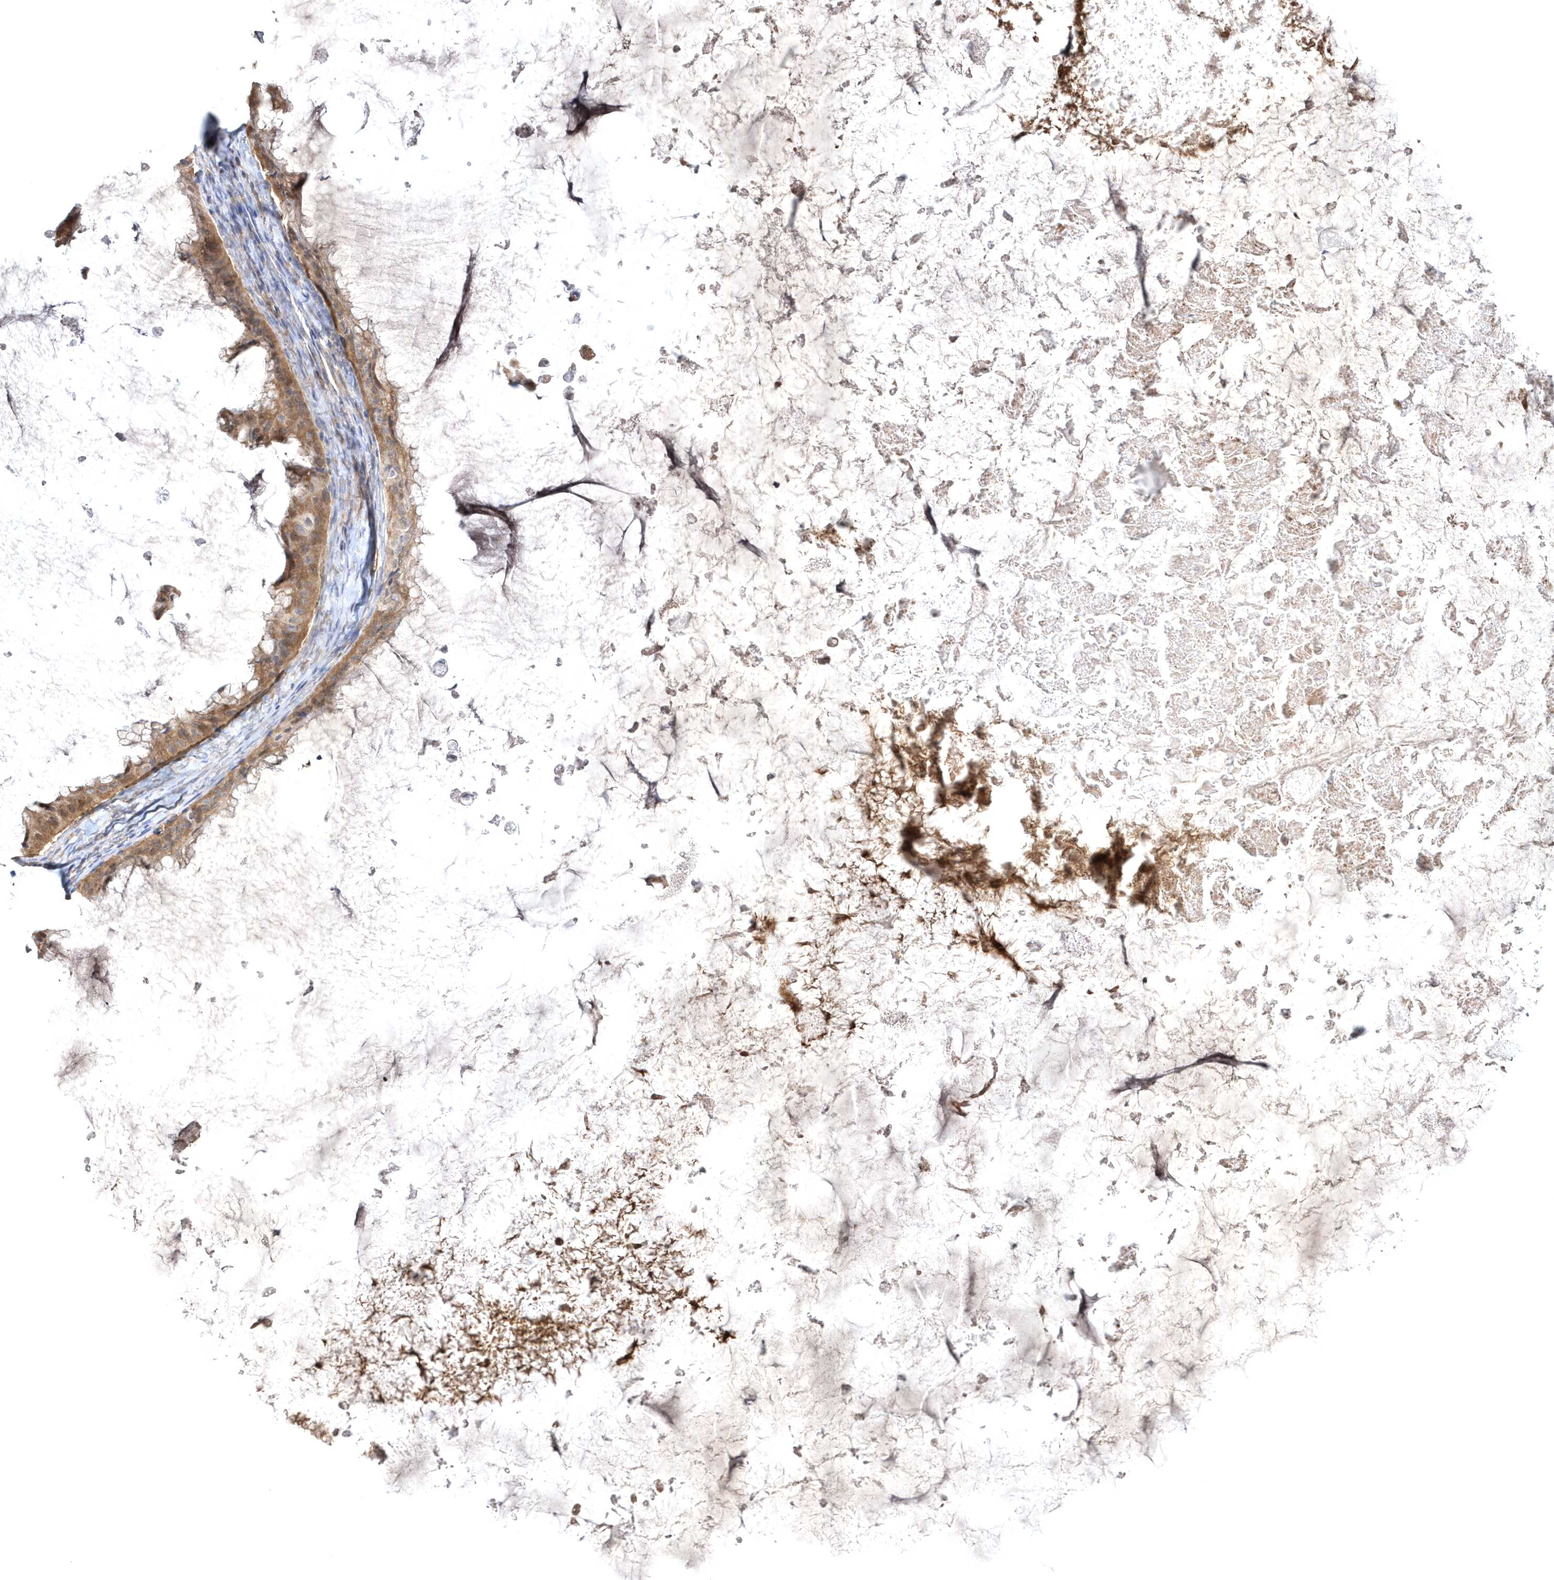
{"staining": {"intensity": "moderate", "quantity": ">75%", "location": "cytoplasmic/membranous"}, "tissue": "ovarian cancer", "cell_type": "Tumor cells", "image_type": "cancer", "snomed": [{"axis": "morphology", "description": "Cystadenocarcinoma, mucinous, NOS"}, {"axis": "topography", "description": "Ovary"}], "caption": "Immunohistochemistry (IHC) micrograph of human ovarian cancer stained for a protein (brown), which shows medium levels of moderate cytoplasmic/membranous expression in approximately >75% of tumor cells.", "gene": "HMGCS1", "patient": {"sex": "female", "age": 61}}